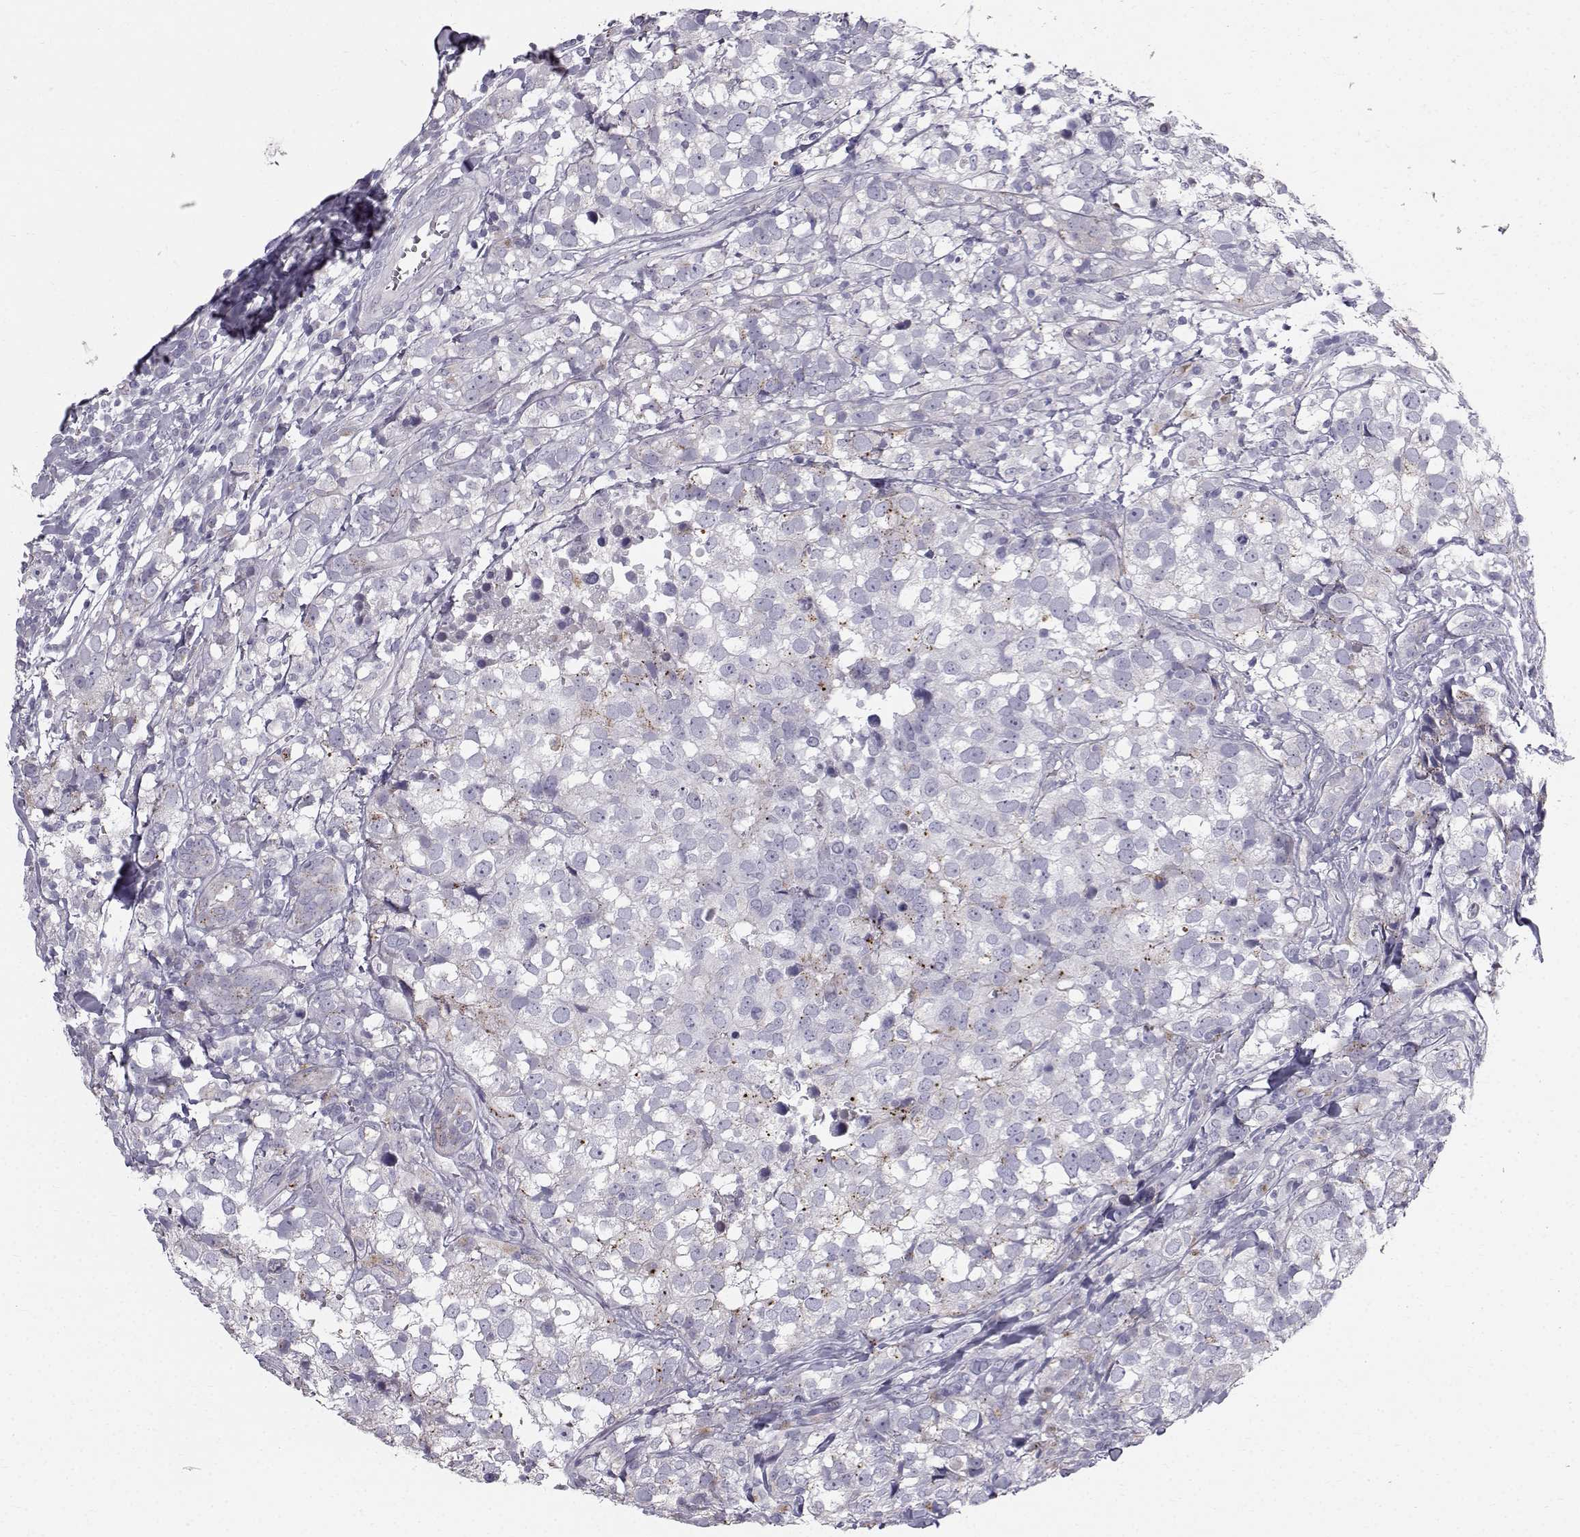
{"staining": {"intensity": "weak", "quantity": "<25%", "location": "cytoplasmic/membranous"}, "tissue": "breast cancer", "cell_type": "Tumor cells", "image_type": "cancer", "snomed": [{"axis": "morphology", "description": "Duct carcinoma"}, {"axis": "topography", "description": "Breast"}], "caption": "Histopathology image shows no significant protein positivity in tumor cells of breast intraductal carcinoma.", "gene": "CALCR", "patient": {"sex": "female", "age": 30}}